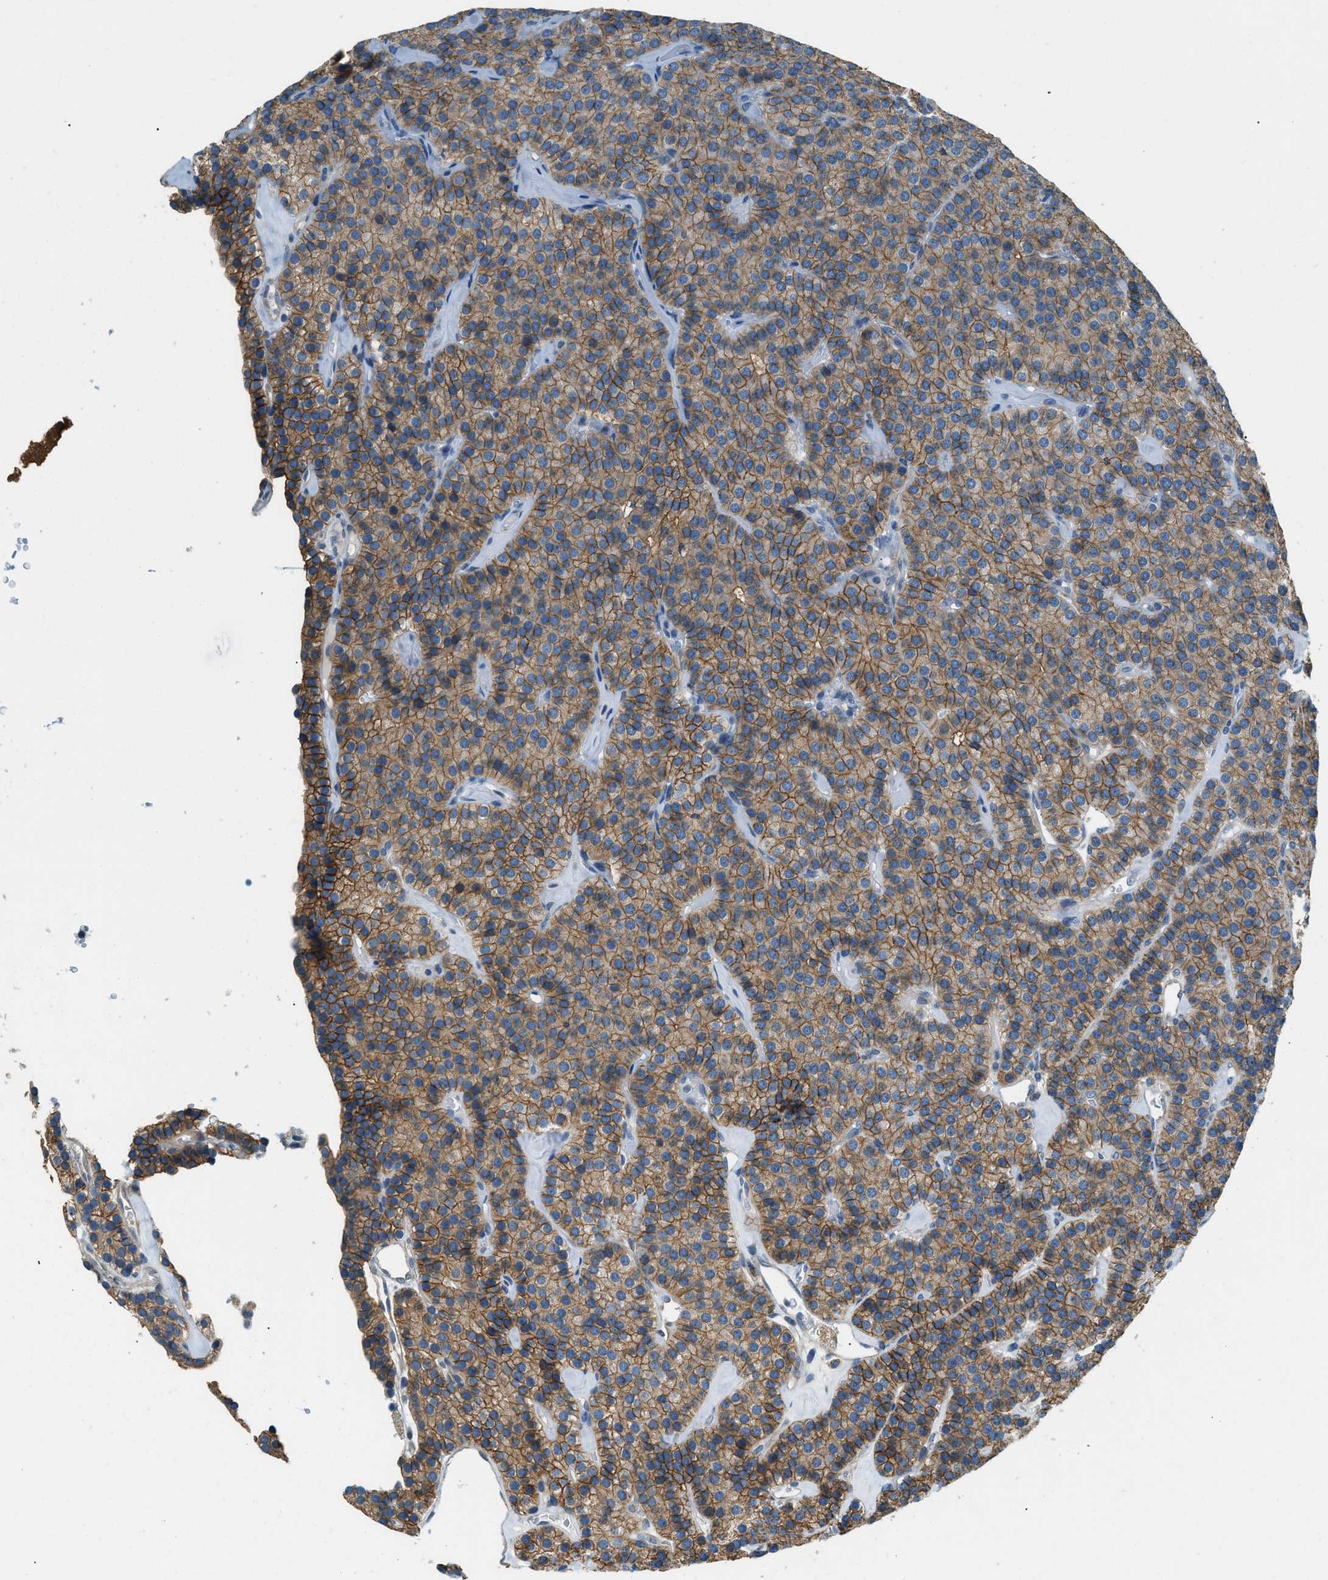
{"staining": {"intensity": "moderate", "quantity": ">75%", "location": "cytoplasmic/membranous"}, "tissue": "parathyroid gland", "cell_type": "Glandular cells", "image_type": "normal", "snomed": [{"axis": "morphology", "description": "Normal tissue, NOS"}, {"axis": "morphology", "description": "Adenoma, NOS"}, {"axis": "topography", "description": "Parathyroid gland"}], "caption": "Immunohistochemistry (IHC) (DAB) staining of benign human parathyroid gland exhibits moderate cytoplasmic/membranous protein staining in about >75% of glandular cells.", "gene": "ZNF367", "patient": {"sex": "female", "age": 86}}